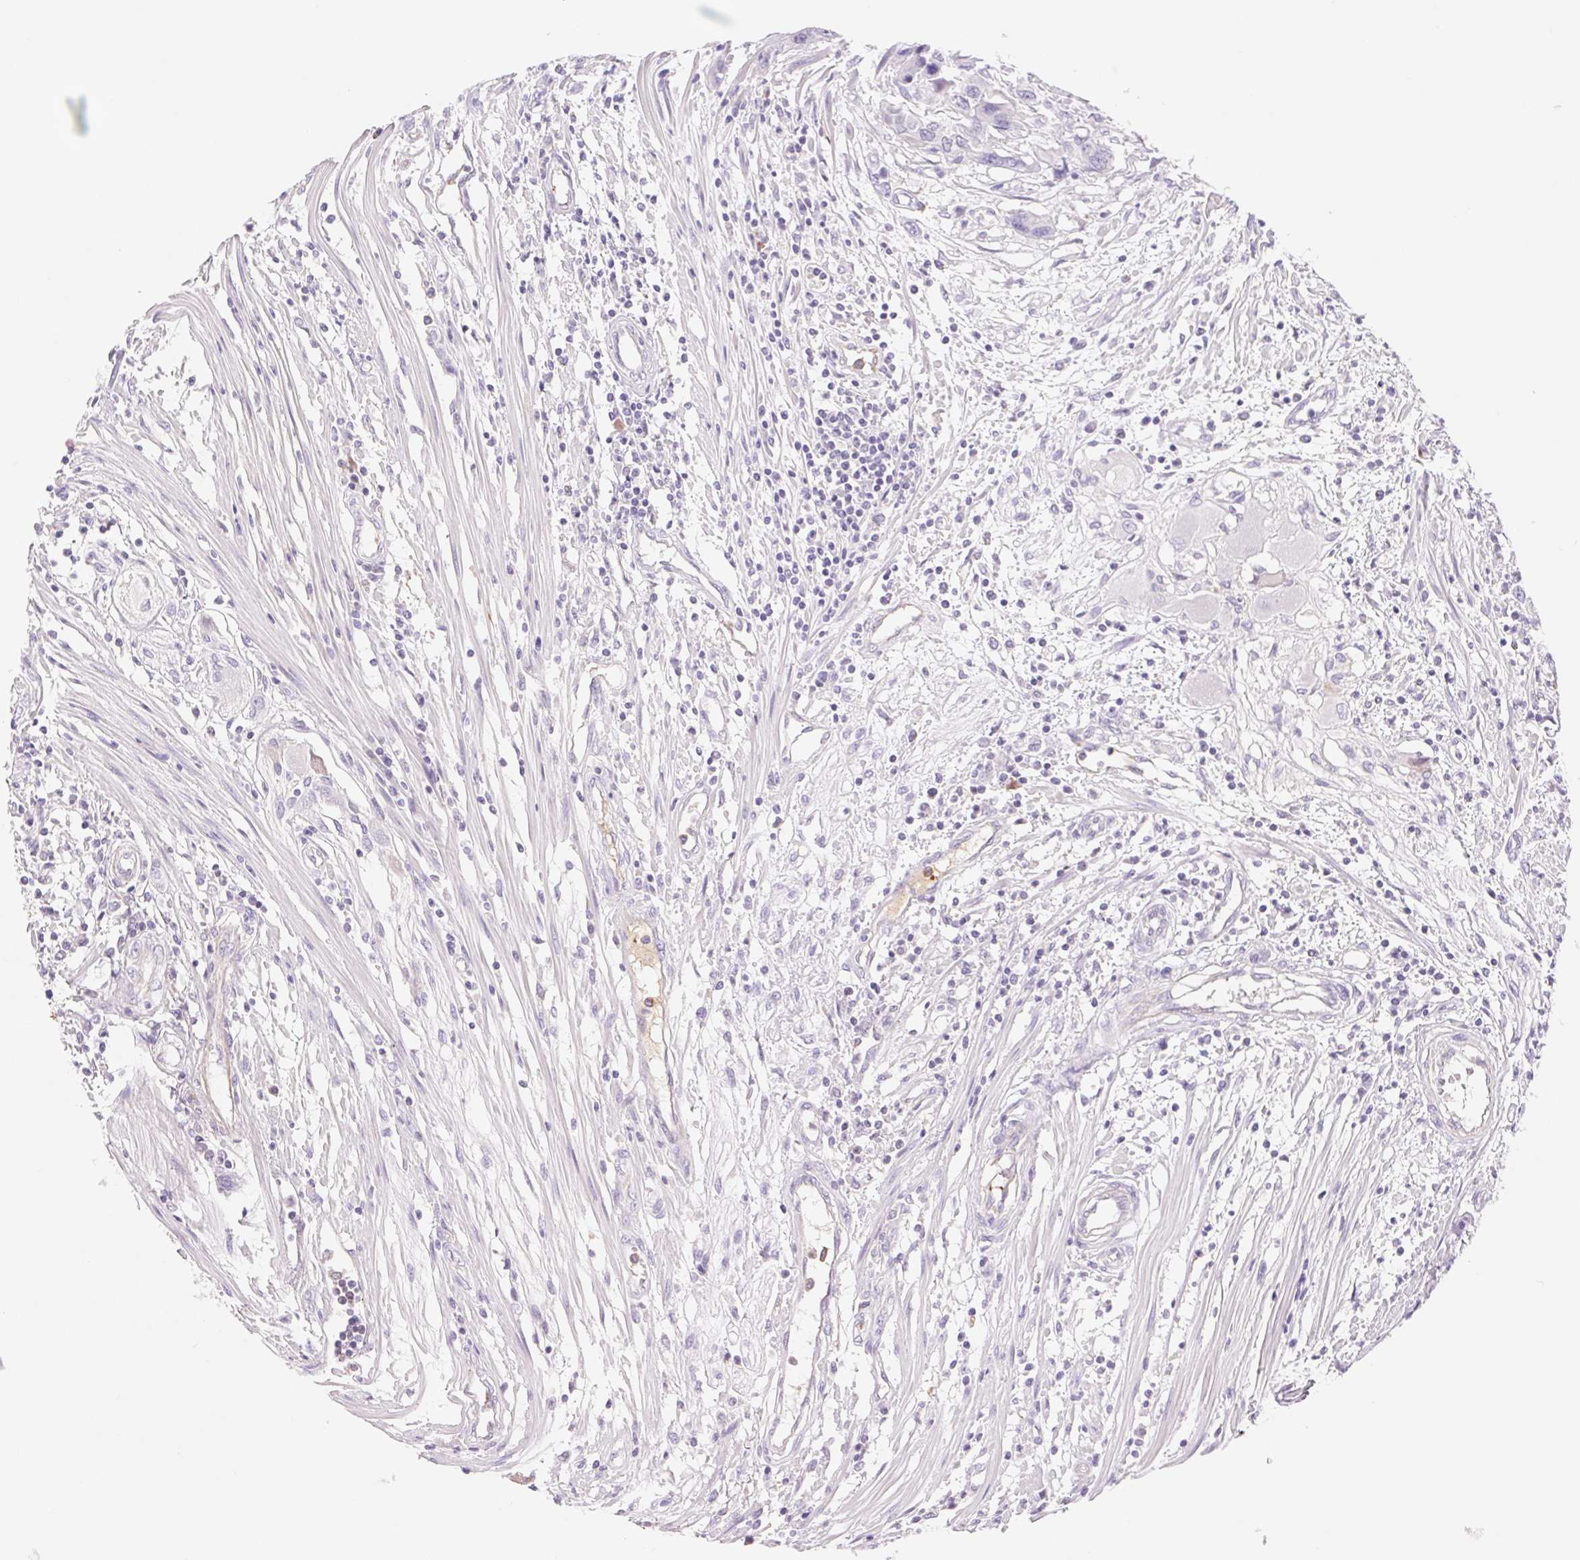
{"staining": {"intensity": "negative", "quantity": "none", "location": "none"}, "tissue": "colorectal cancer", "cell_type": "Tumor cells", "image_type": "cancer", "snomed": [{"axis": "morphology", "description": "Adenocarcinoma, NOS"}, {"axis": "topography", "description": "Colon"}], "caption": "The photomicrograph reveals no staining of tumor cells in colorectal cancer (adenocarcinoma).", "gene": "FGA", "patient": {"sex": "male", "age": 77}}